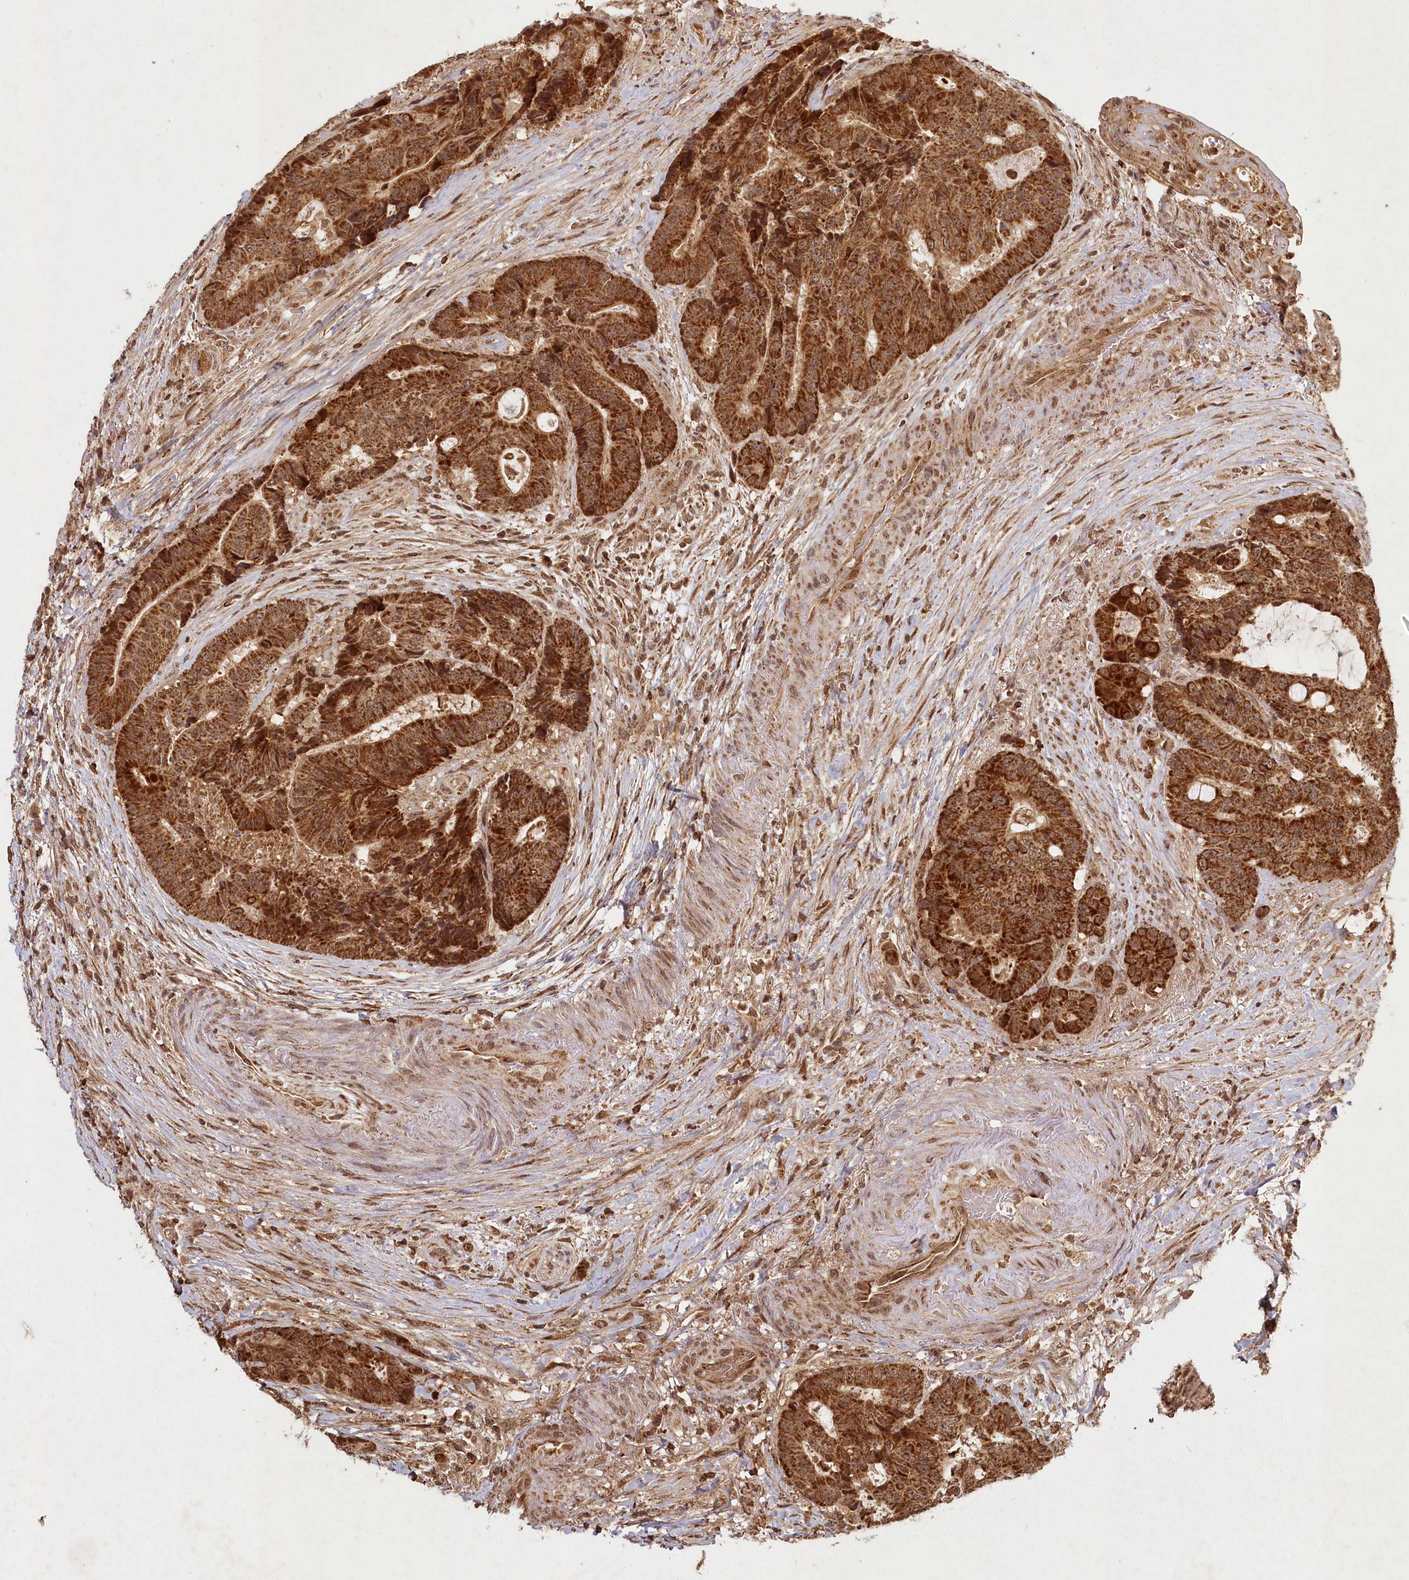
{"staining": {"intensity": "strong", "quantity": ">75%", "location": "cytoplasmic/membranous"}, "tissue": "colorectal cancer", "cell_type": "Tumor cells", "image_type": "cancer", "snomed": [{"axis": "morphology", "description": "Adenocarcinoma, NOS"}, {"axis": "topography", "description": "Rectum"}], "caption": "Immunohistochemical staining of colorectal cancer (adenocarcinoma) shows high levels of strong cytoplasmic/membranous expression in about >75% of tumor cells. (IHC, brightfield microscopy, high magnification).", "gene": "MICU1", "patient": {"sex": "male", "age": 69}}